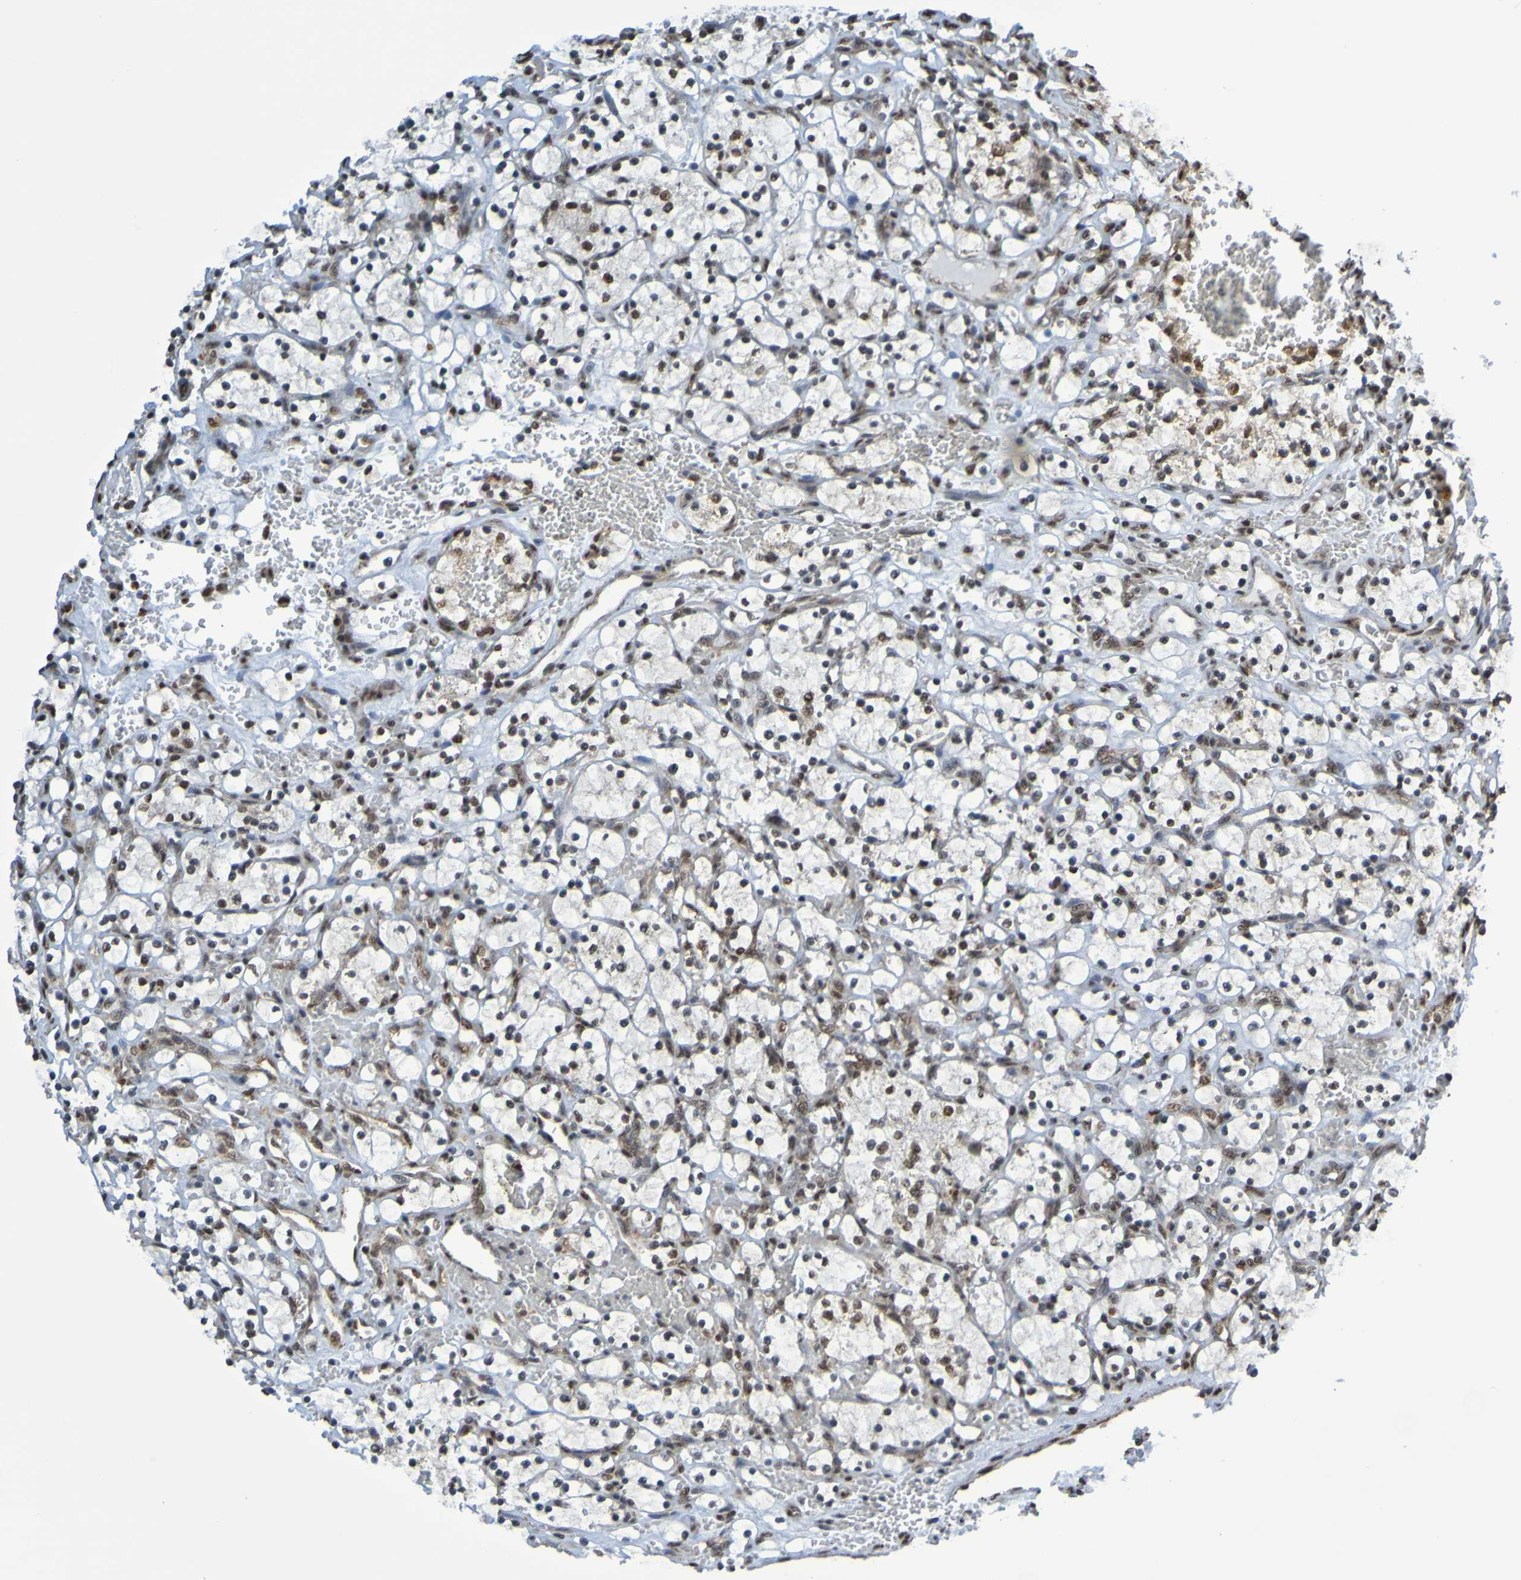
{"staining": {"intensity": "moderate", "quantity": "25%-75%", "location": "nuclear"}, "tissue": "renal cancer", "cell_type": "Tumor cells", "image_type": "cancer", "snomed": [{"axis": "morphology", "description": "Adenocarcinoma, NOS"}, {"axis": "topography", "description": "Kidney"}], "caption": "About 25%-75% of tumor cells in adenocarcinoma (renal) show moderate nuclear protein staining as visualized by brown immunohistochemical staining.", "gene": "HDAC2", "patient": {"sex": "female", "age": 69}}